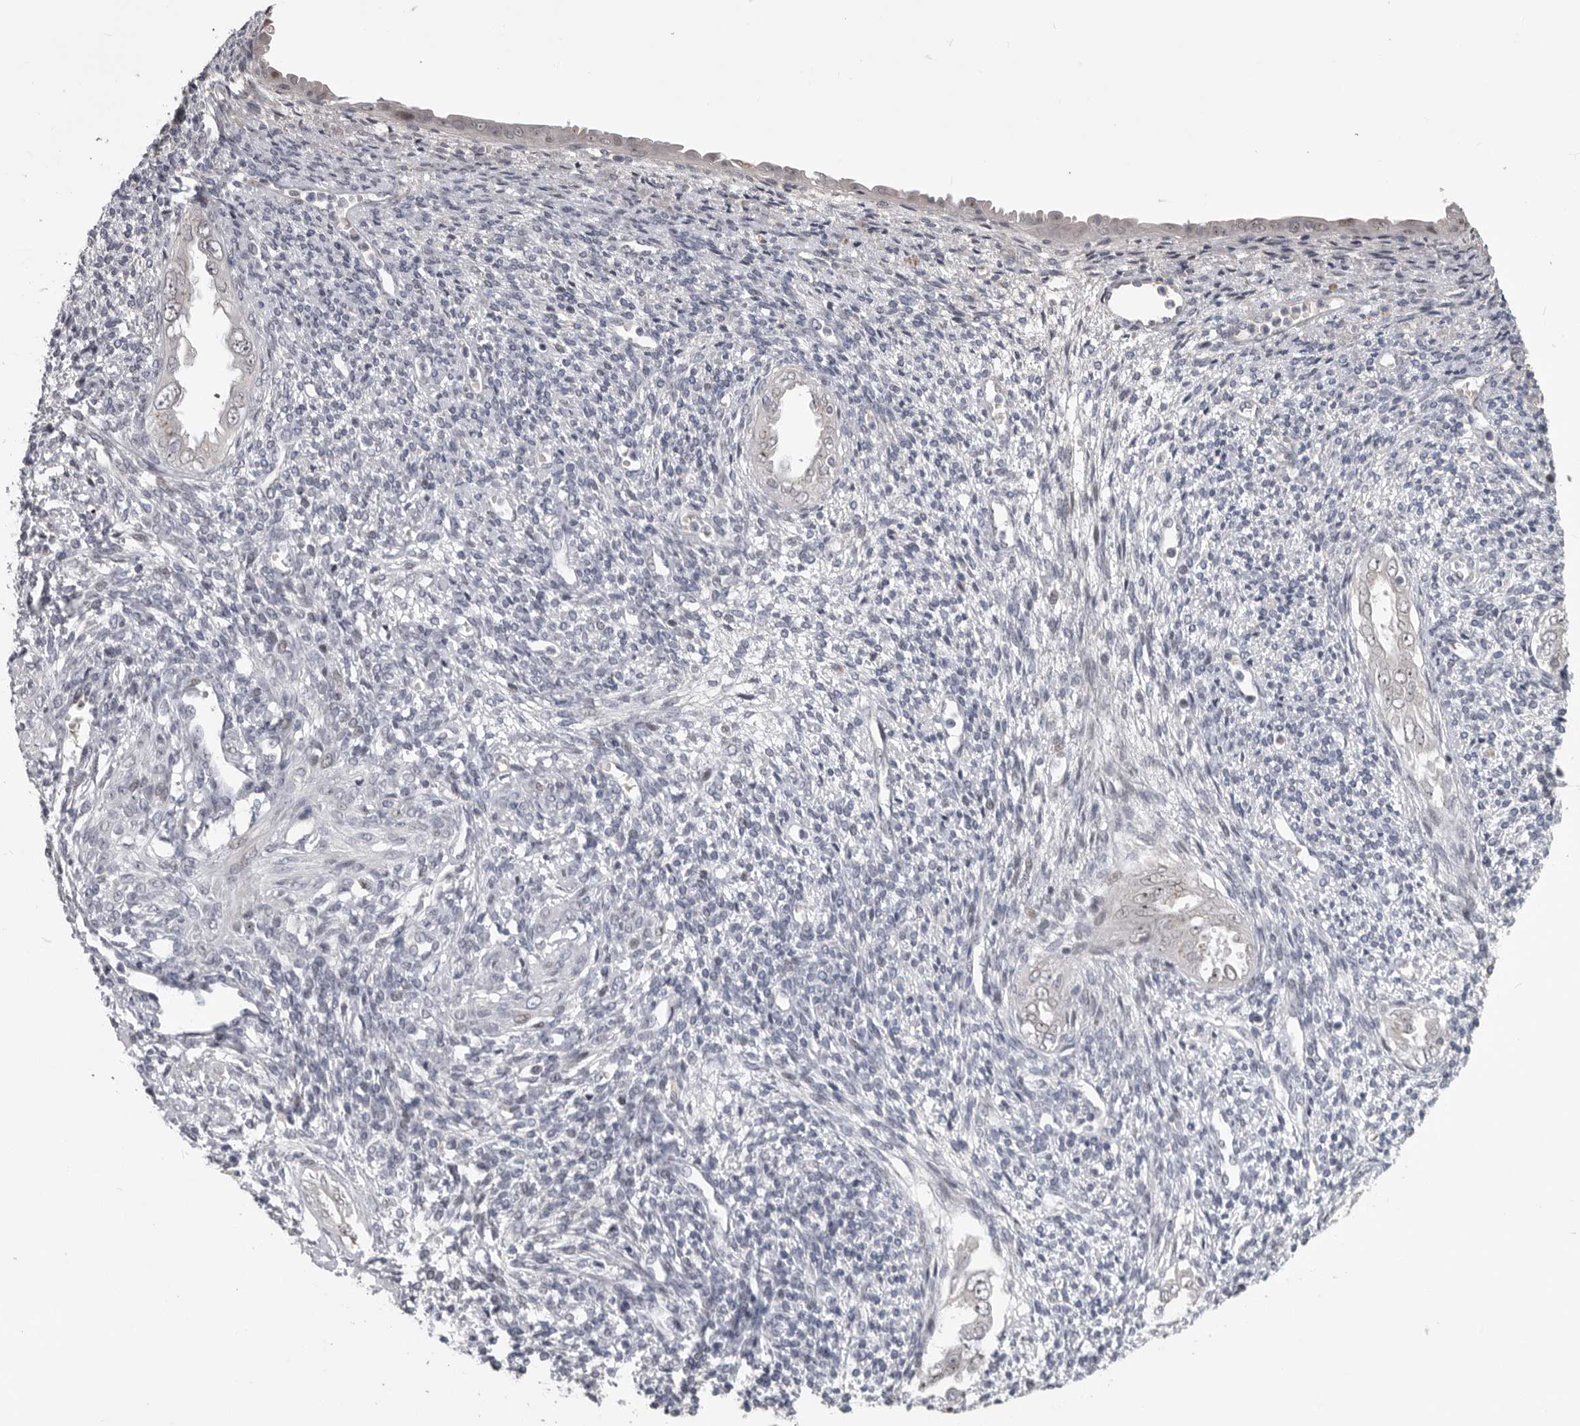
{"staining": {"intensity": "negative", "quantity": "none", "location": "none"}, "tissue": "endometrium", "cell_type": "Cells in endometrial stroma", "image_type": "normal", "snomed": [{"axis": "morphology", "description": "Normal tissue, NOS"}, {"axis": "topography", "description": "Endometrium"}], "caption": "IHC micrograph of normal endometrium: human endometrium stained with DAB displays no significant protein positivity in cells in endometrial stroma.", "gene": "PCMTD1", "patient": {"sex": "female", "age": 66}}